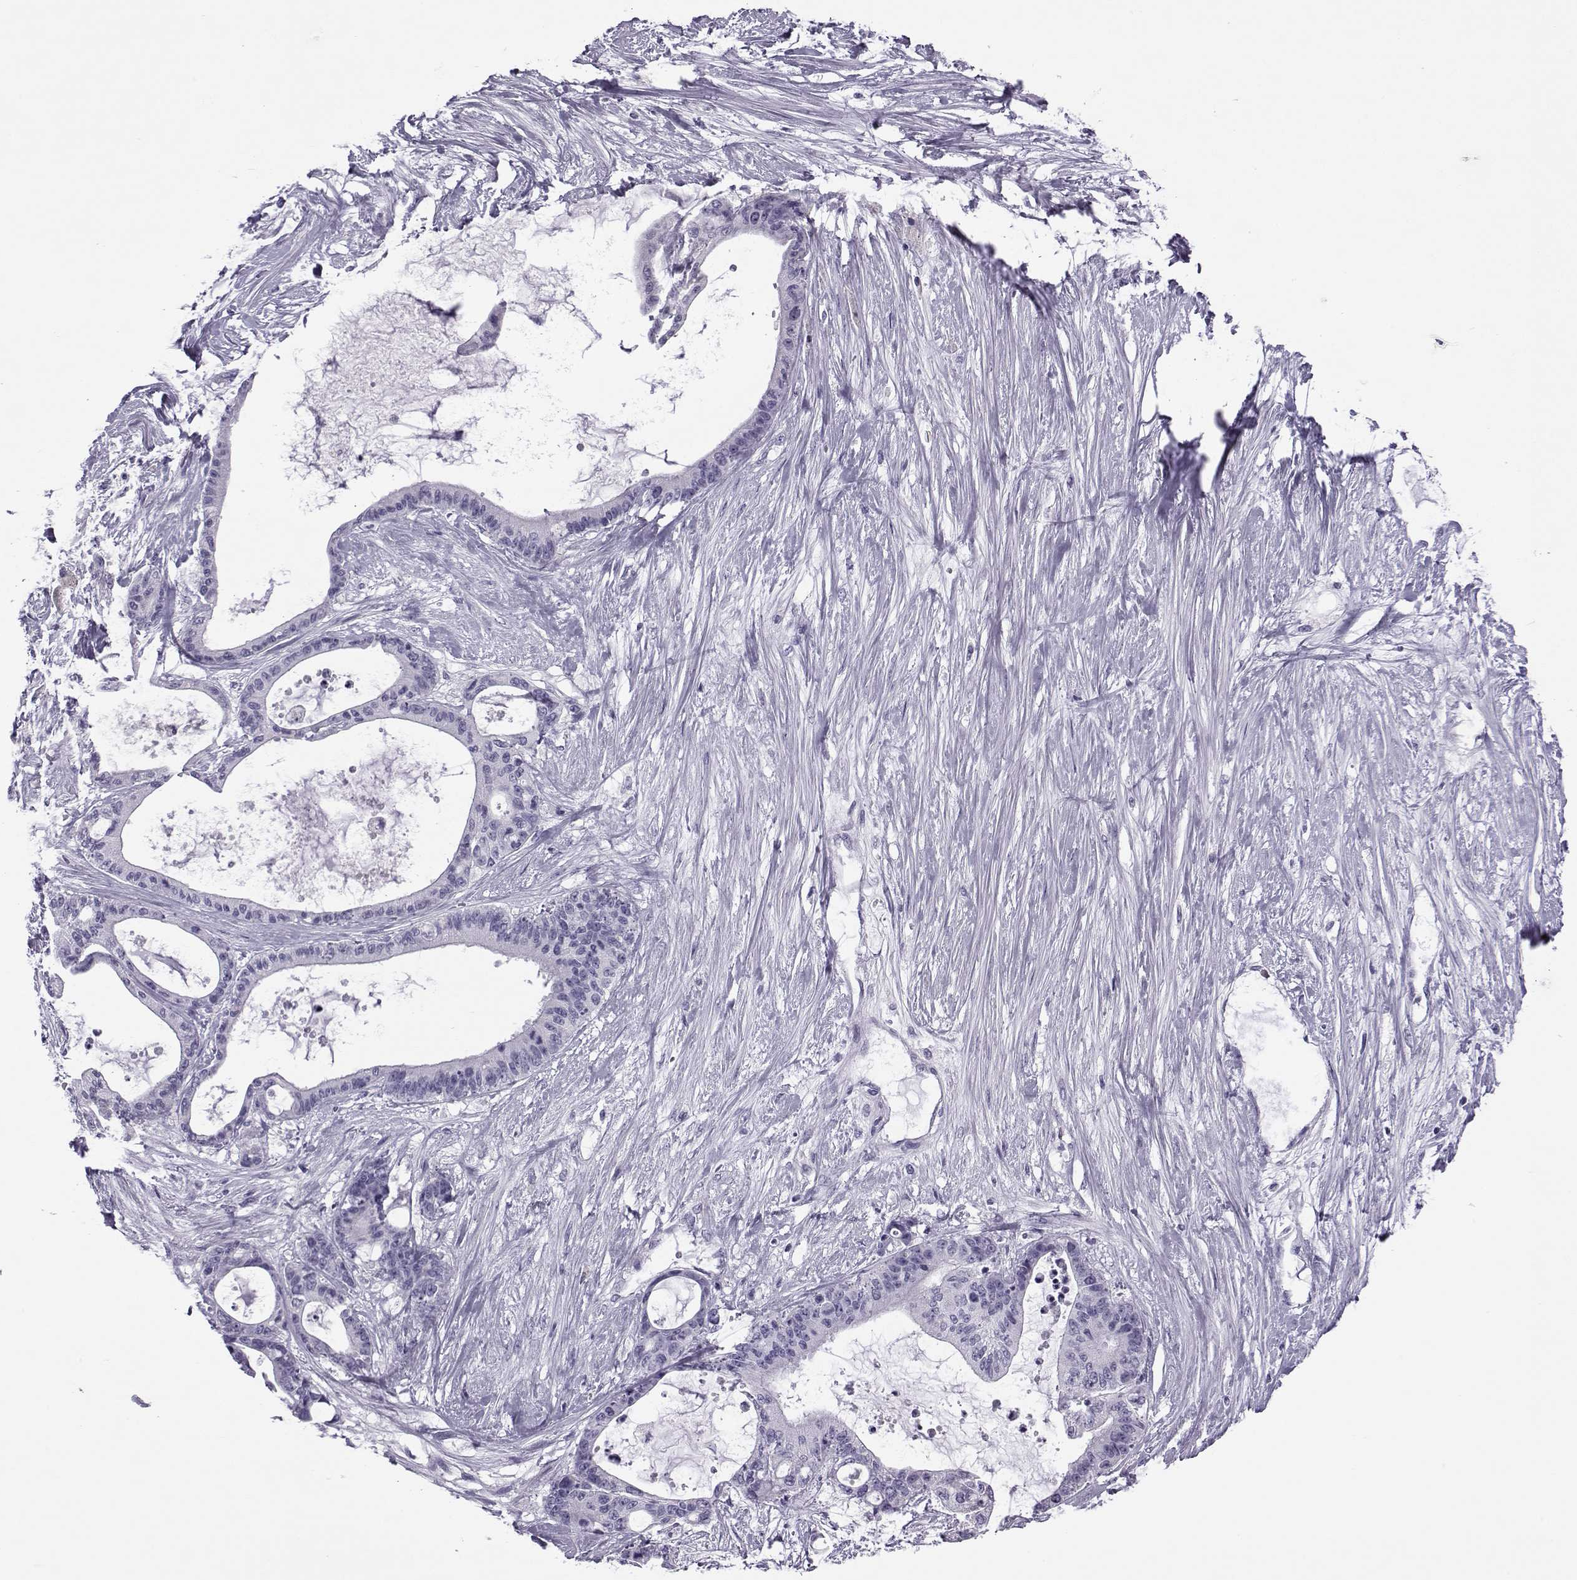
{"staining": {"intensity": "negative", "quantity": "none", "location": "none"}, "tissue": "liver cancer", "cell_type": "Tumor cells", "image_type": "cancer", "snomed": [{"axis": "morphology", "description": "Normal tissue, NOS"}, {"axis": "morphology", "description": "Cholangiocarcinoma"}, {"axis": "topography", "description": "Liver"}, {"axis": "topography", "description": "Peripheral nerve tissue"}], "caption": "Human liver cancer stained for a protein using IHC demonstrates no staining in tumor cells.", "gene": "OIP5", "patient": {"sex": "female", "age": 73}}